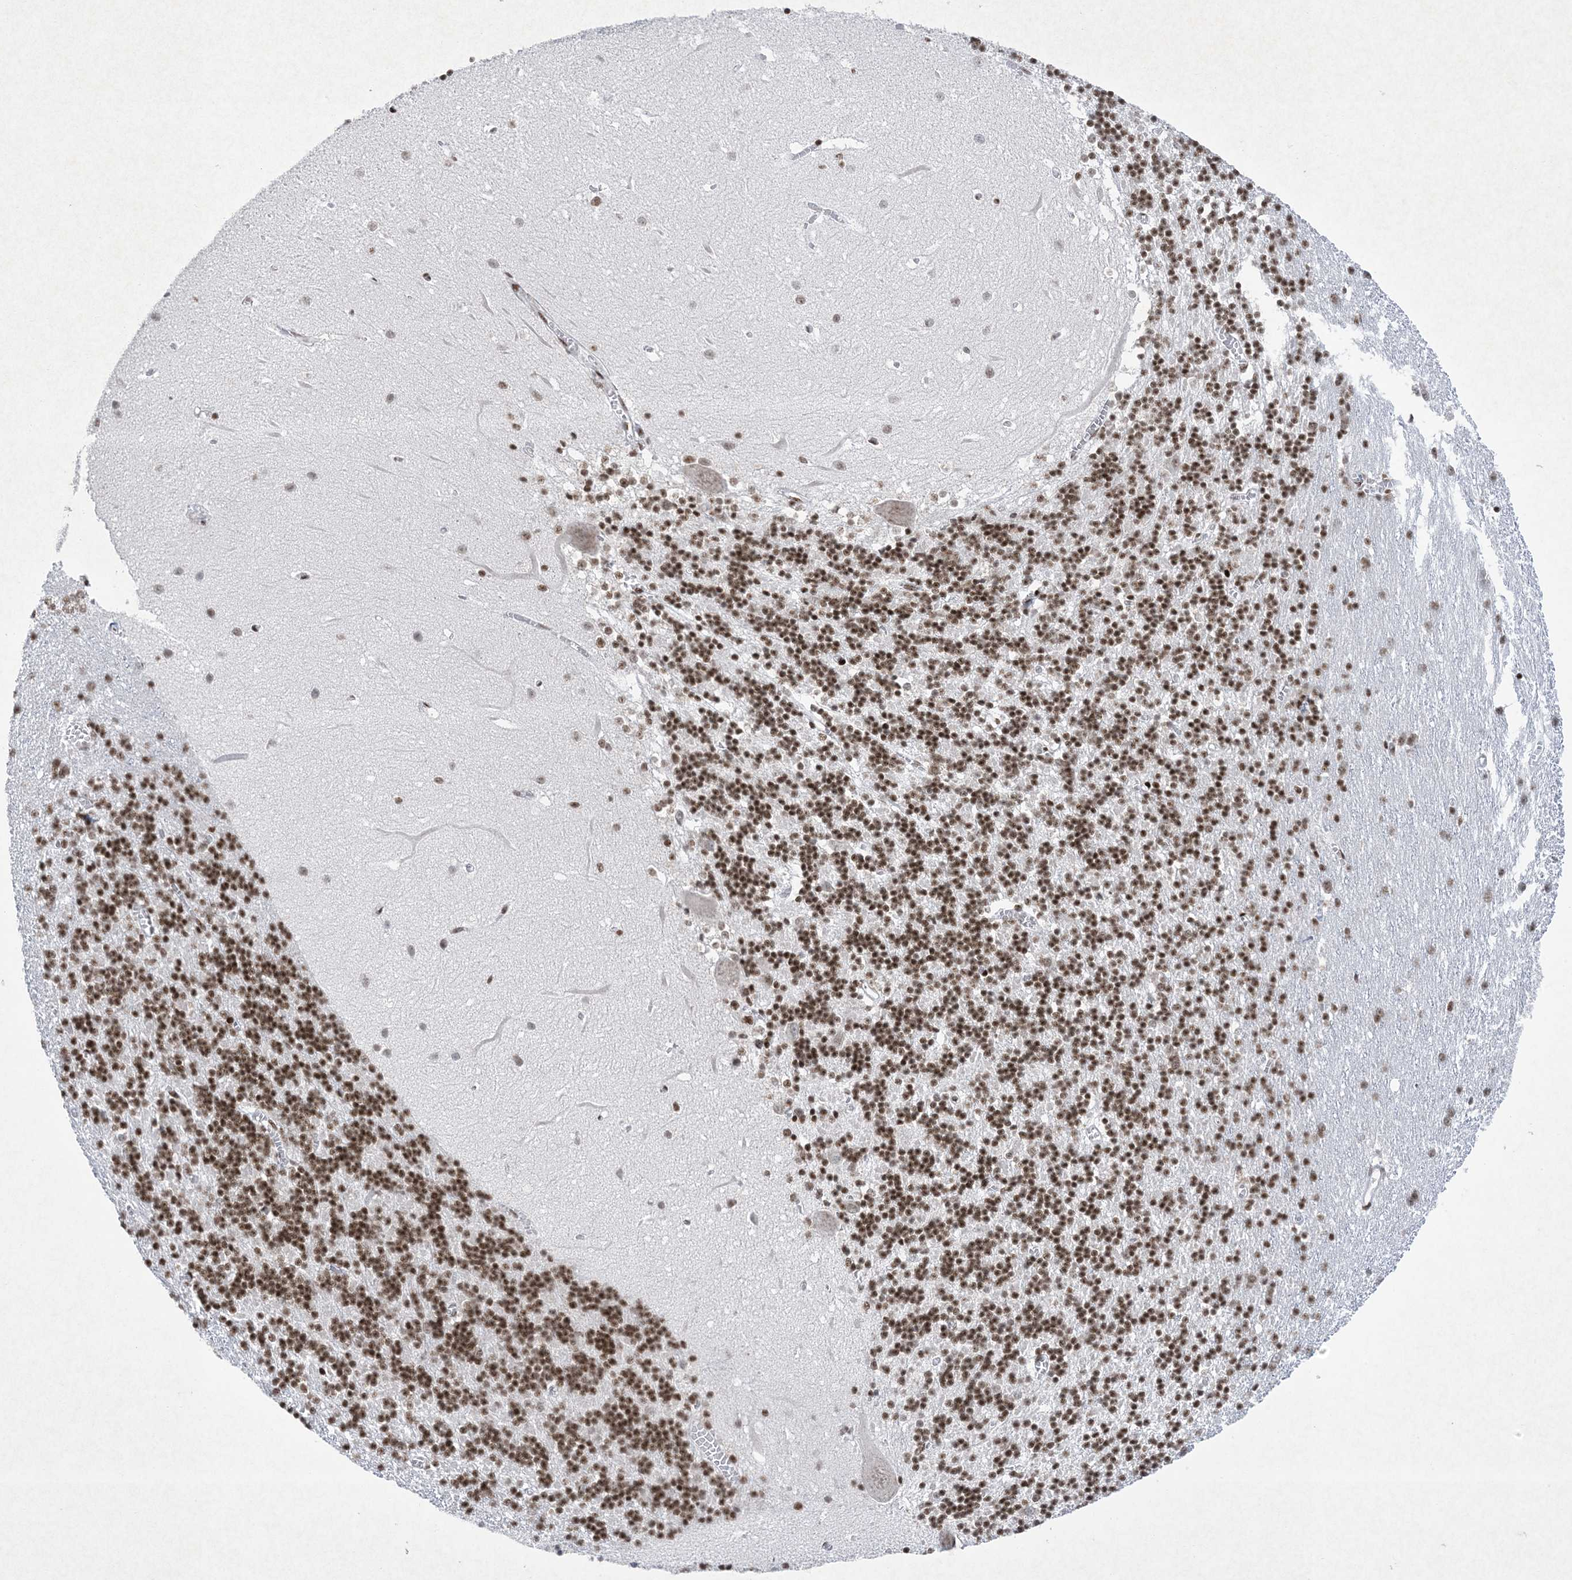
{"staining": {"intensity": "moderate", "quantity": ">75%", "location": "nuclear"}, "tissue": "cerebellum", "cell_type": "Cells in granular layer", "image_type": "normal", "snomed": [{"axis": "morphology", "description": "Normal tissue, NOS"}, {"axis": "topography", "description": "Cerebellum"}], "caption": "High-power microscopy captured an immunohistochemistry (IHC) photomicrograph of normal cerebellum, revealing moderate nuclear positivity in about >75% of cells in granular layer.", "gene": "PKNOX2", "patient": {"sex": "male", "age": 37}}